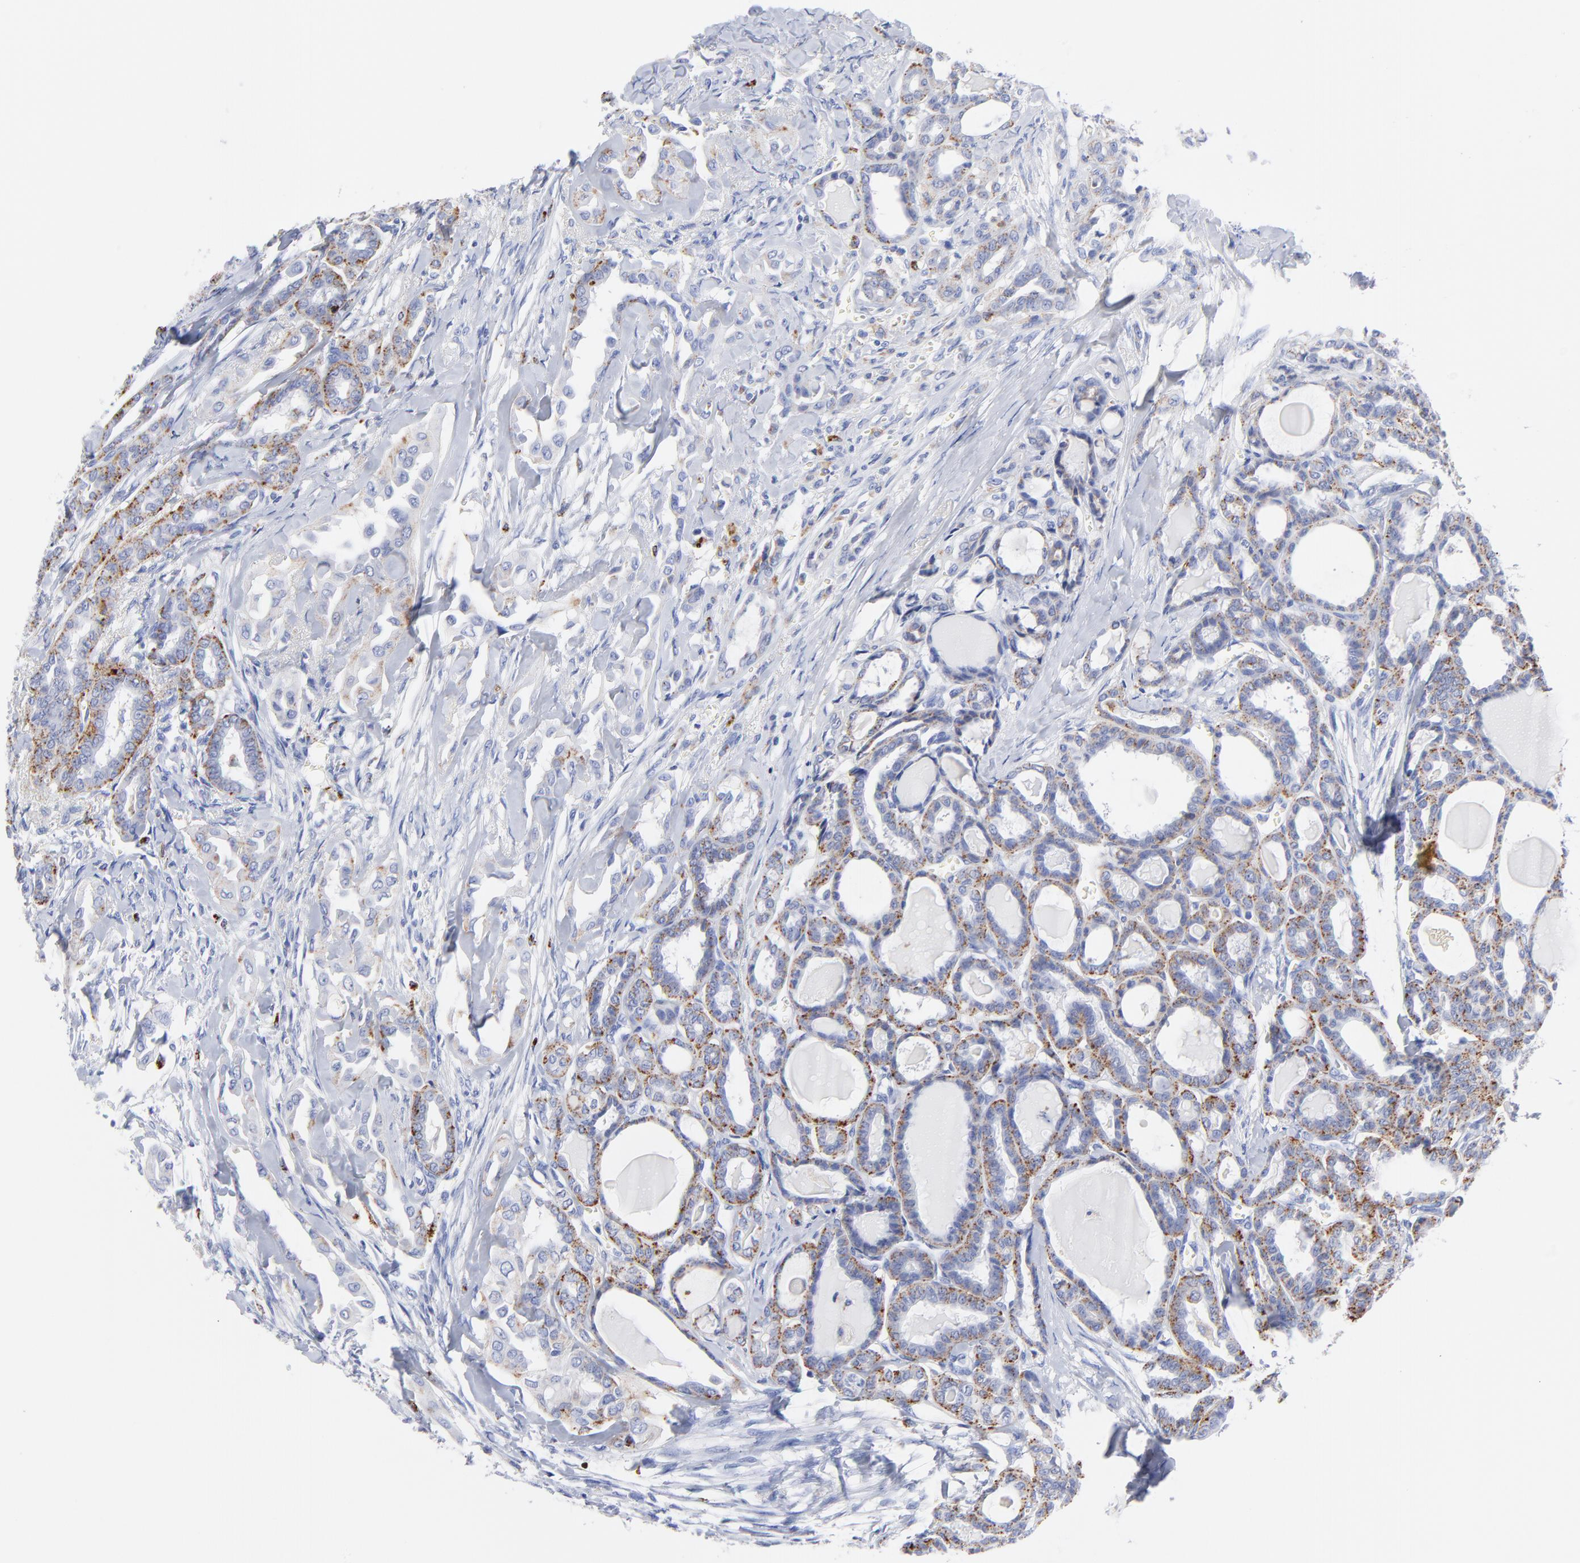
{"staining": {"intensity": "strong", "quantity": ">75%", "location": "cytoplasmic/membranous"}, "tissue": "thyroid cancer", "cell_type": "Tumor cells", "image_type": "cancer", "snomed": [{"axis": "morphology", "description": "Carcinoma, NOS"}, {"axis": "topography", "description": "Thyroid gland"}], "caption": "Tumor cells exhibit high levels of strong cytoplasmic/membranous staining in about >75% of cells in human thyroid carcinoma.", "gene": "CPVL", "patient": {"sex": "female", "age": 91}}